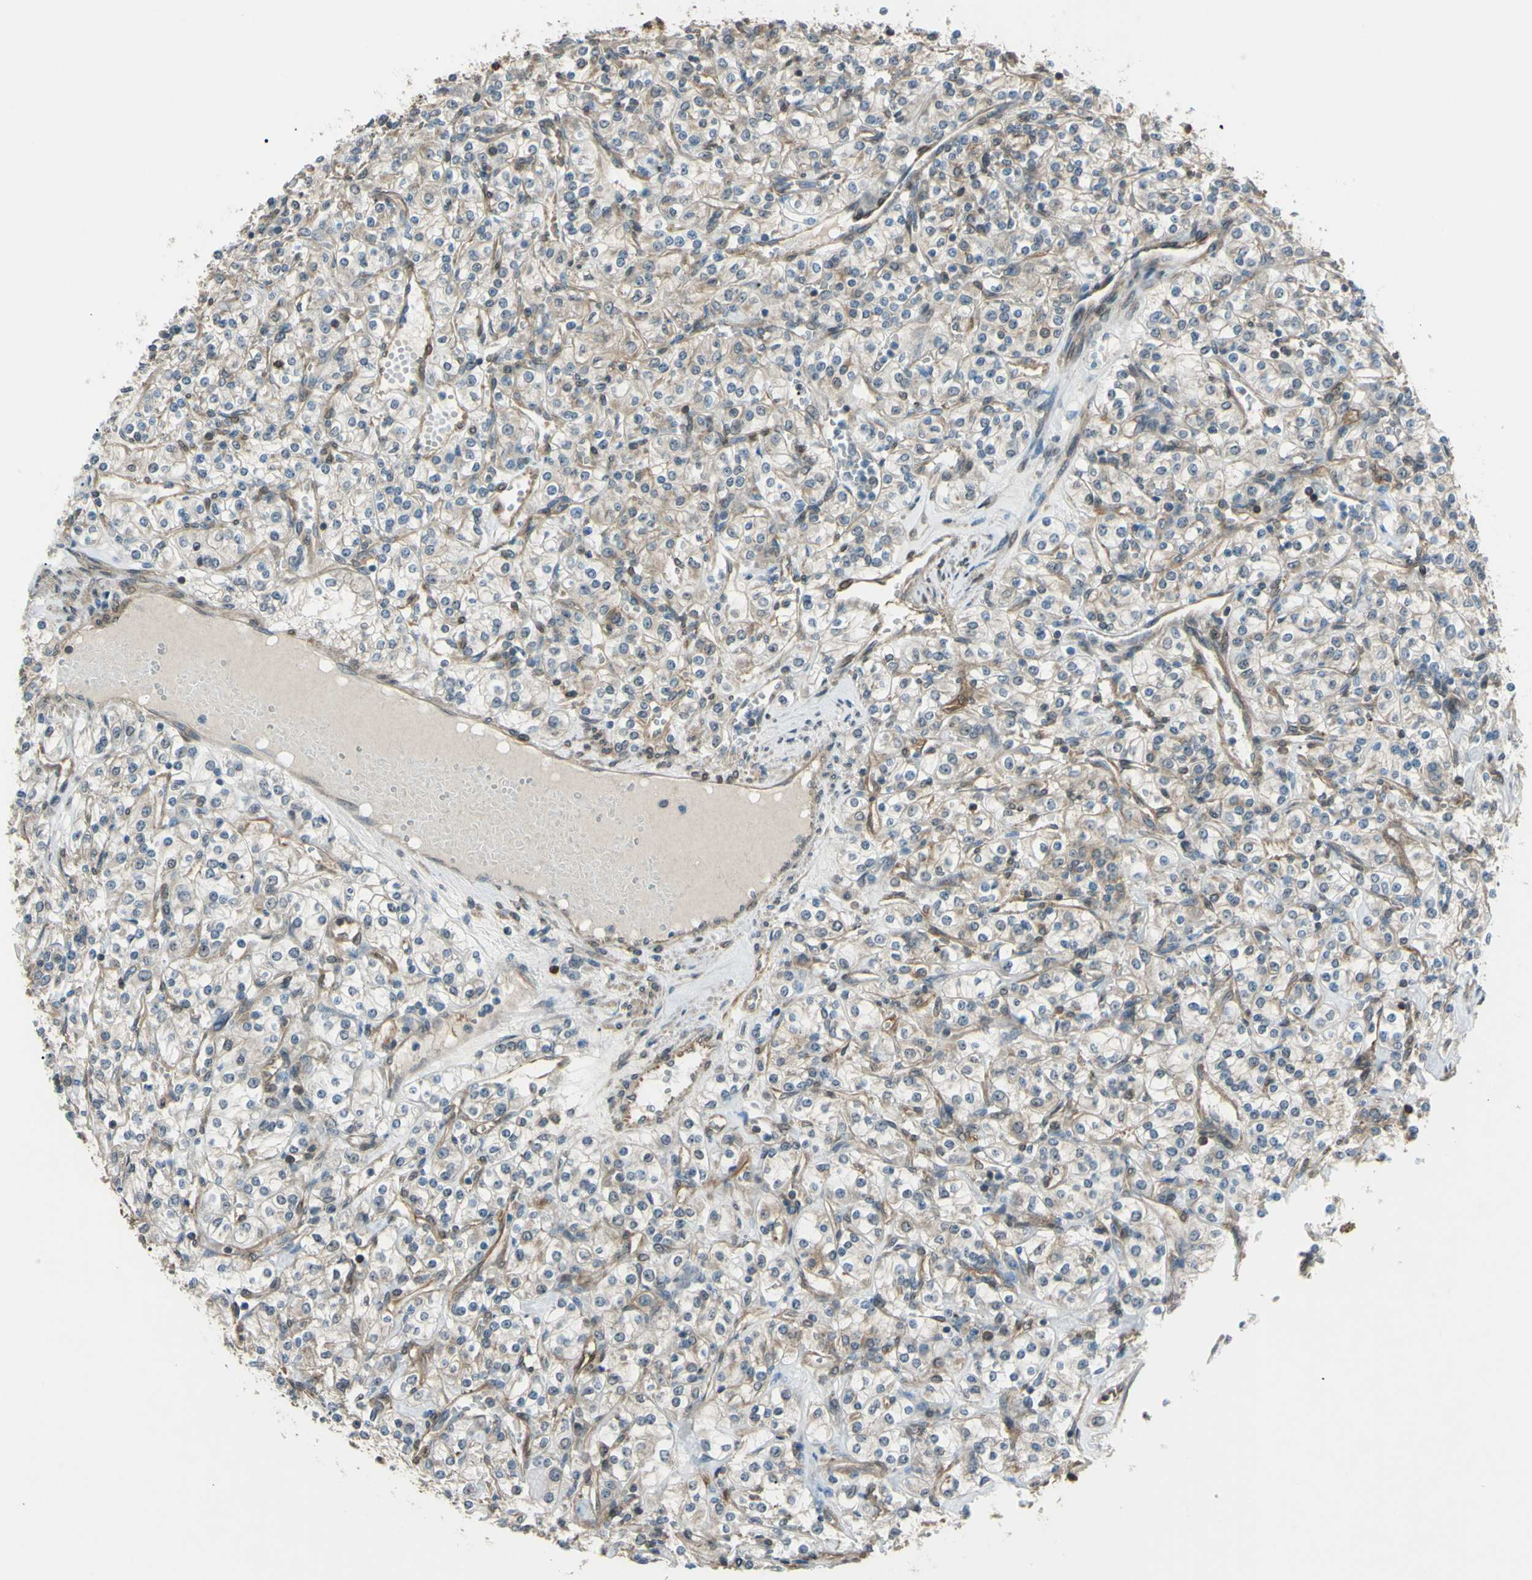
{"staining": {"intensity": "negative", "quantity": "none", "location": "none"}, "tissue": "renal cancer", "cell_type": "Tumor cells", "image_type": "cancer", "snomed": [{"axis": "morphology", "description": "Adenocarcinoma, NOS"}, {"axis": "topography", "description": "Kidney"}], "caption": "High power microscopy photomicrograph of an immunohistochemistry image of adenocarcinoma (renal), revealing no significant positivity in tumor cells. The staining is performed using DAB brown chromogen with nuclei counter-stained in using hematoxylin.", "gene": "YWHAQ", "patient": {"sex": "male", "age": 77}}